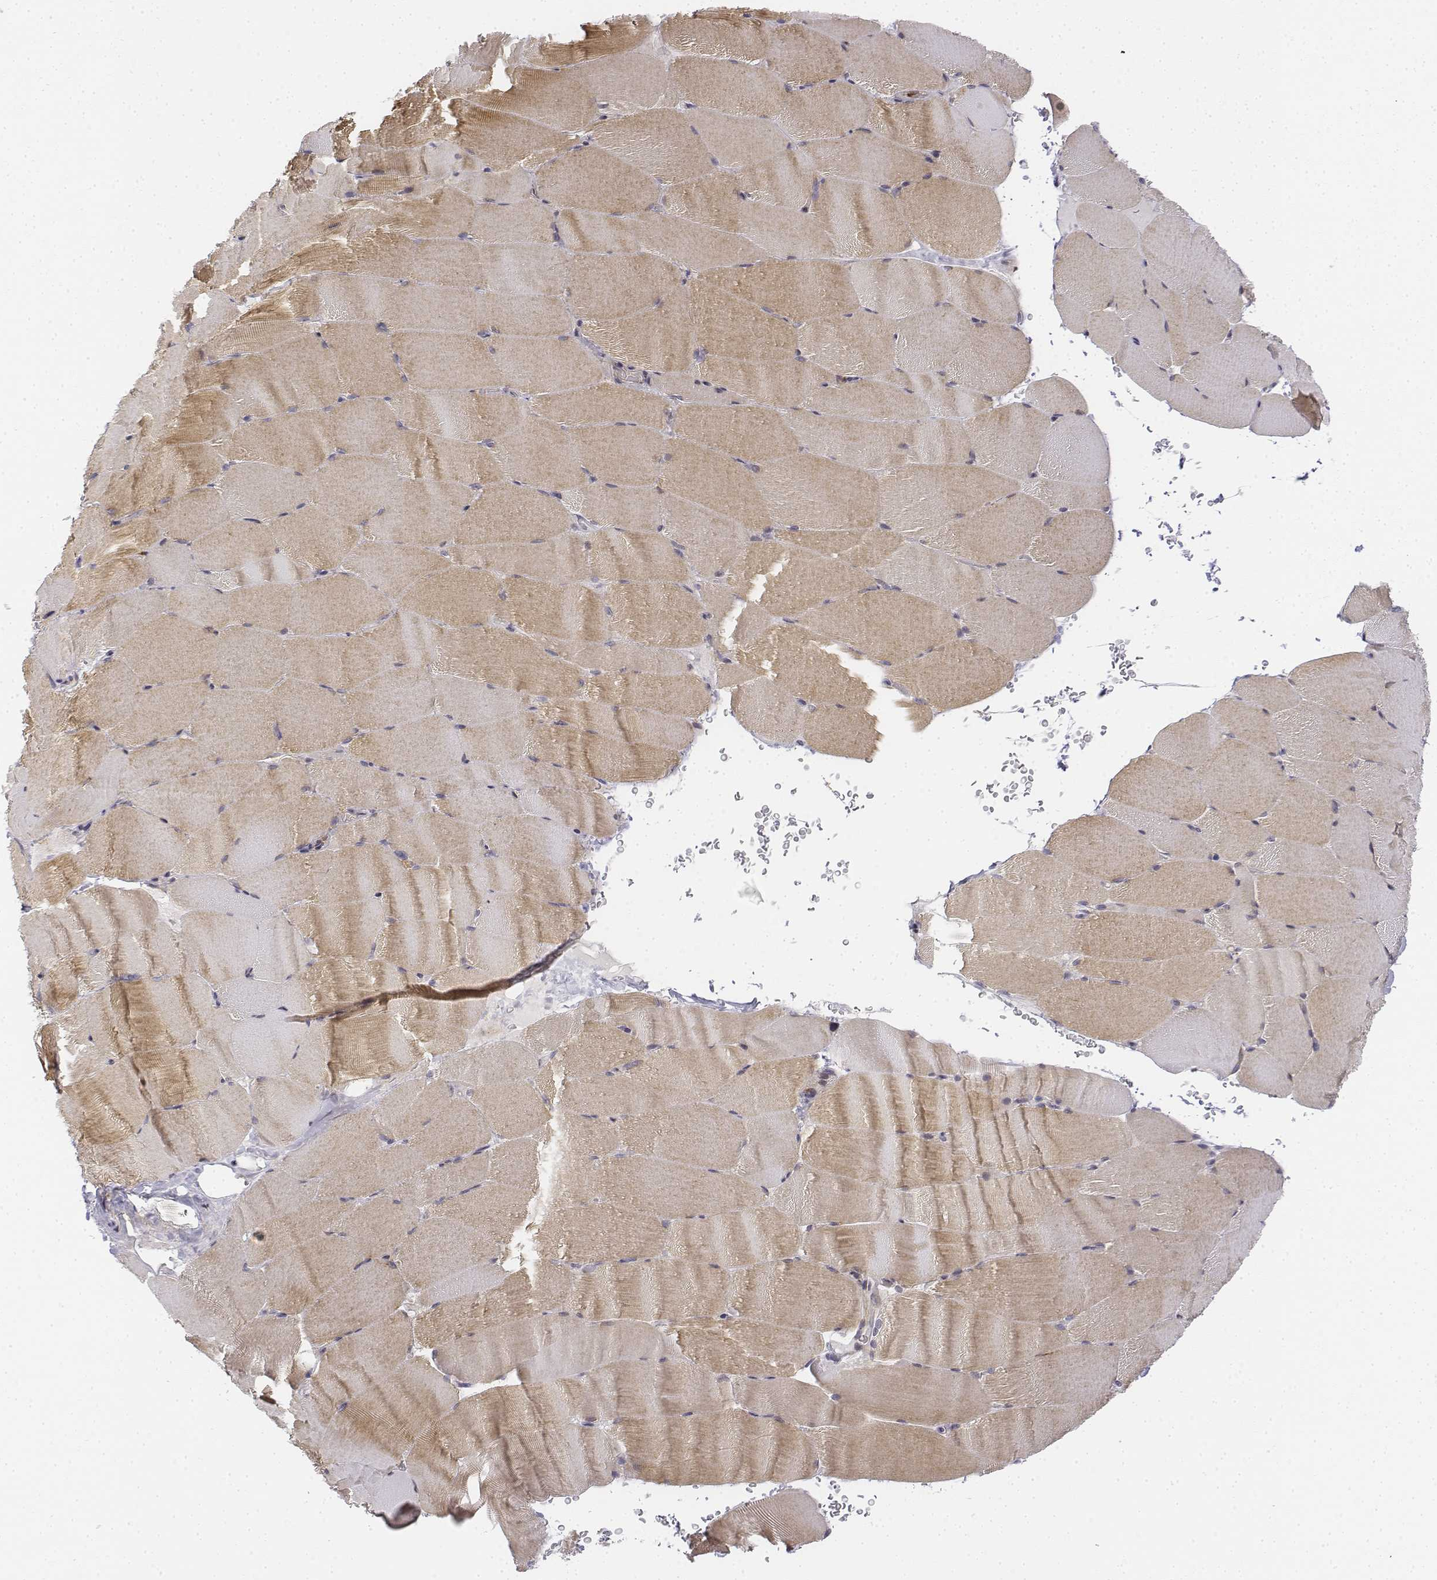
{"staining": {"intensity": "weak", "quantity": "25%-75%", "location": "cytoplasmic/membranous"}, "tissue": "skeletal muscle", "cell_type": "Myocytes", "image_type": "normal", "snomed": [{"axis": "morphology", "description": "Normal tissue, NOS"}, {"axis": "topography", "description": "Skeletal muscle"}], "caption": "The immunohistochemical stain labels weak cytoplasmic/membranous positivity in myocytes of benign skeletal muscle.", "gene": "CD14", "patient": {"sex": "female", "age": 37}}